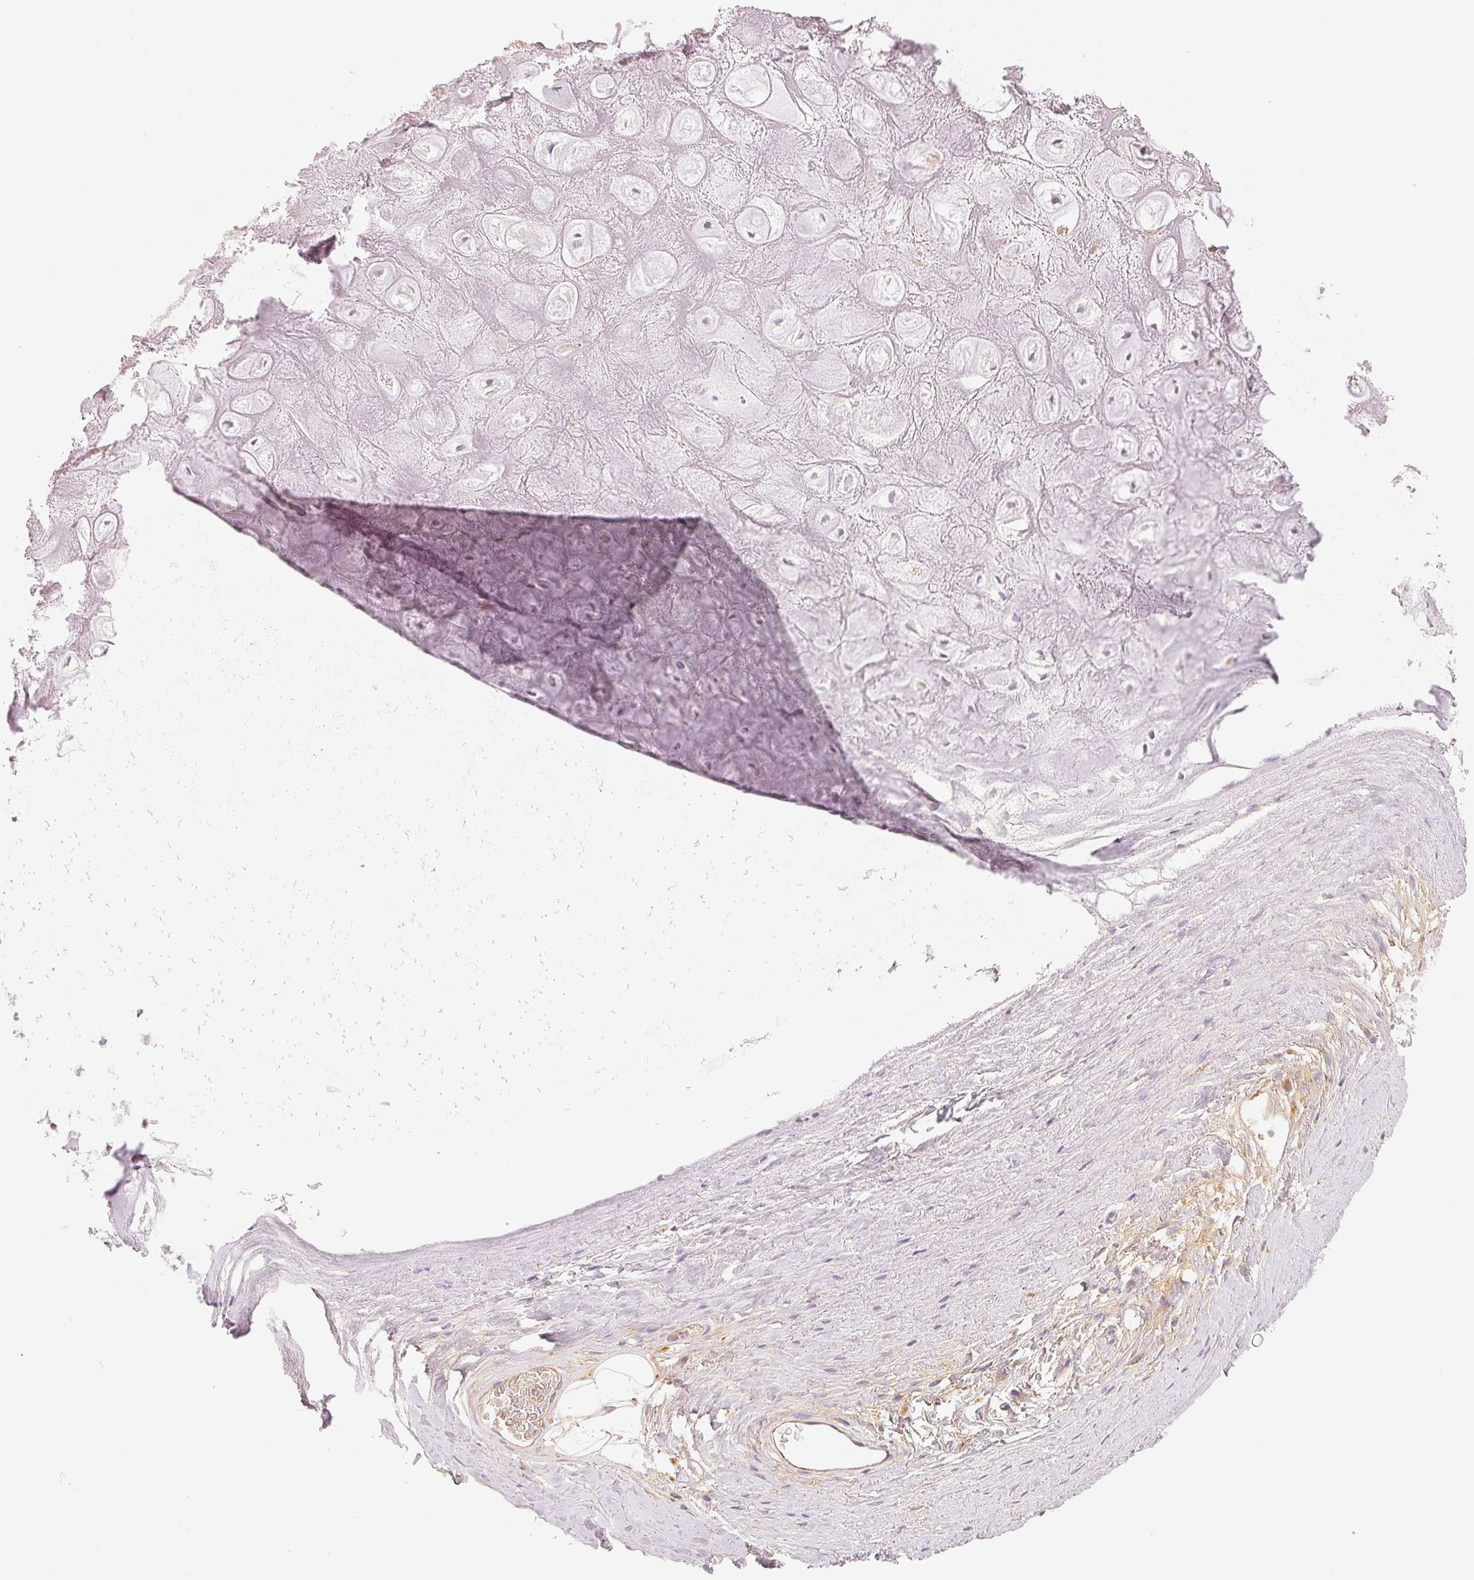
{"staining": {"intensity": "negative", "quantity": "none", "location": "none"}, "tissue": "adipose tissue", "cell_type": "Adipocytes", "image_type": "normal", "snomed": [{"axis": "morphology", "description": "Normal tissue, NOS"}, {"axis": "topography", "description": "Lymph node"}, {"axis": "topography", "description": "Cartilage tissue"}, {"axis": "topography", "description": "Nasopharynx"}], "caption": "A high-resolution photomicrograph shows immunohistochemistry staining of normal adipose tissue, which displays no significant positivity in adipocytes. (DAB immunohistochemistry (IHC), high magnification).", "gene": "RMDN2", "patient": {"sex": "male", "age": 63}}